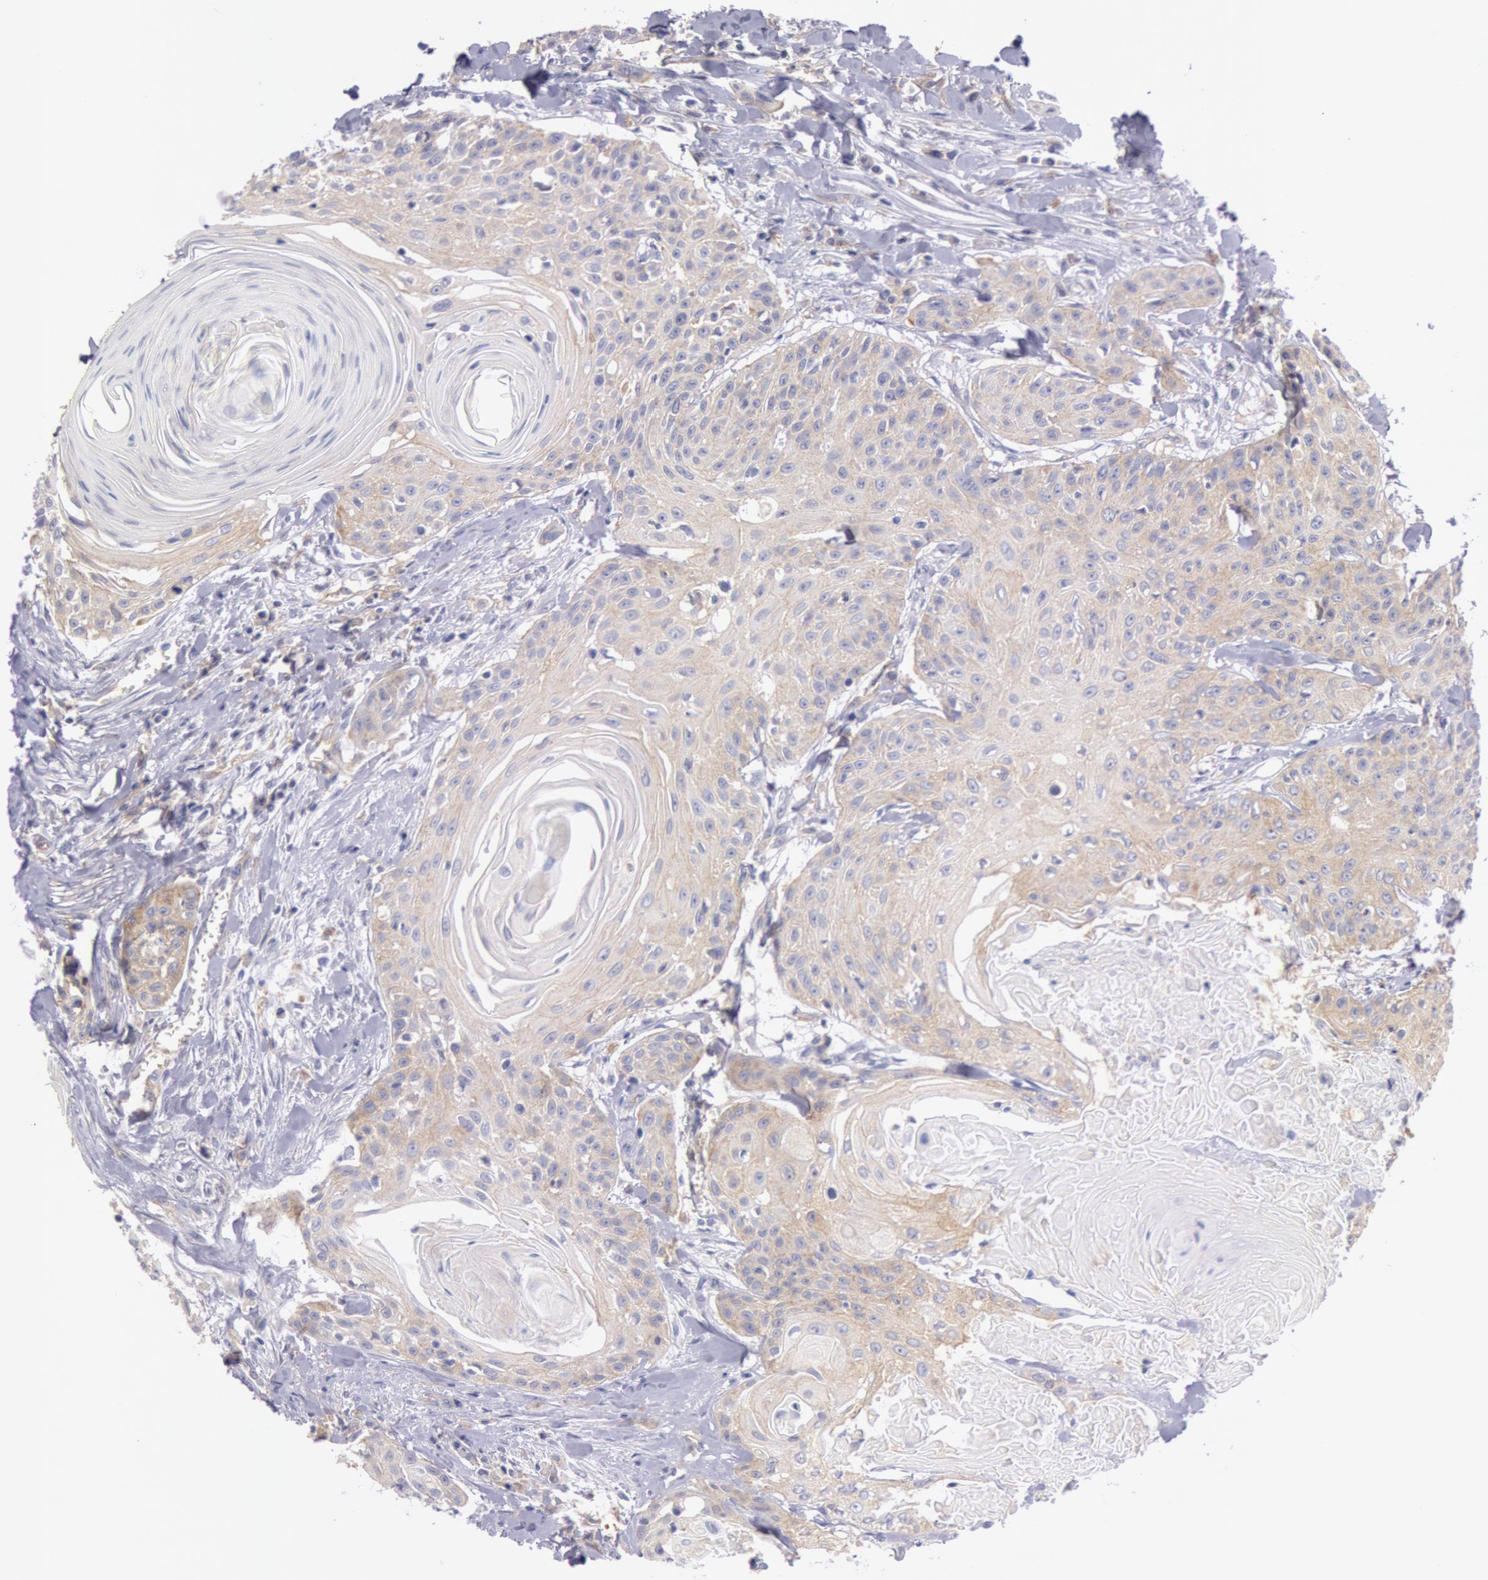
{"staining": {"intensity": "weak", "quantity": "25%-75%", "location": "cytoplasmic/membranous"}, "tissue": "head and neck cancer", "cell_type": "Tumor cells", "image_type": "cancer", "snomed": [{"axis": "morphology", "description": "Squamous cell carcinoma, NOS"}, {"axis": "morphology", "description": "Squamous cell carcinoma, metastatic, NOS"}, {"axis": "topography", "description": "Lymph node"}, {"axis": "topography", "description": "Salivary gland"}, {"axis": "topography", "description": "Head-Neck"}], "caption": "Metastatic squamous cell carcinoma (head and neck) was stained to show a protein in brown. There is low levels of weak cytoplasmic/membranous staining in approximately 25%-75% of tumor cells.", "gene": "MYO5A", "patient": {"sex": "female", "age": 74}}